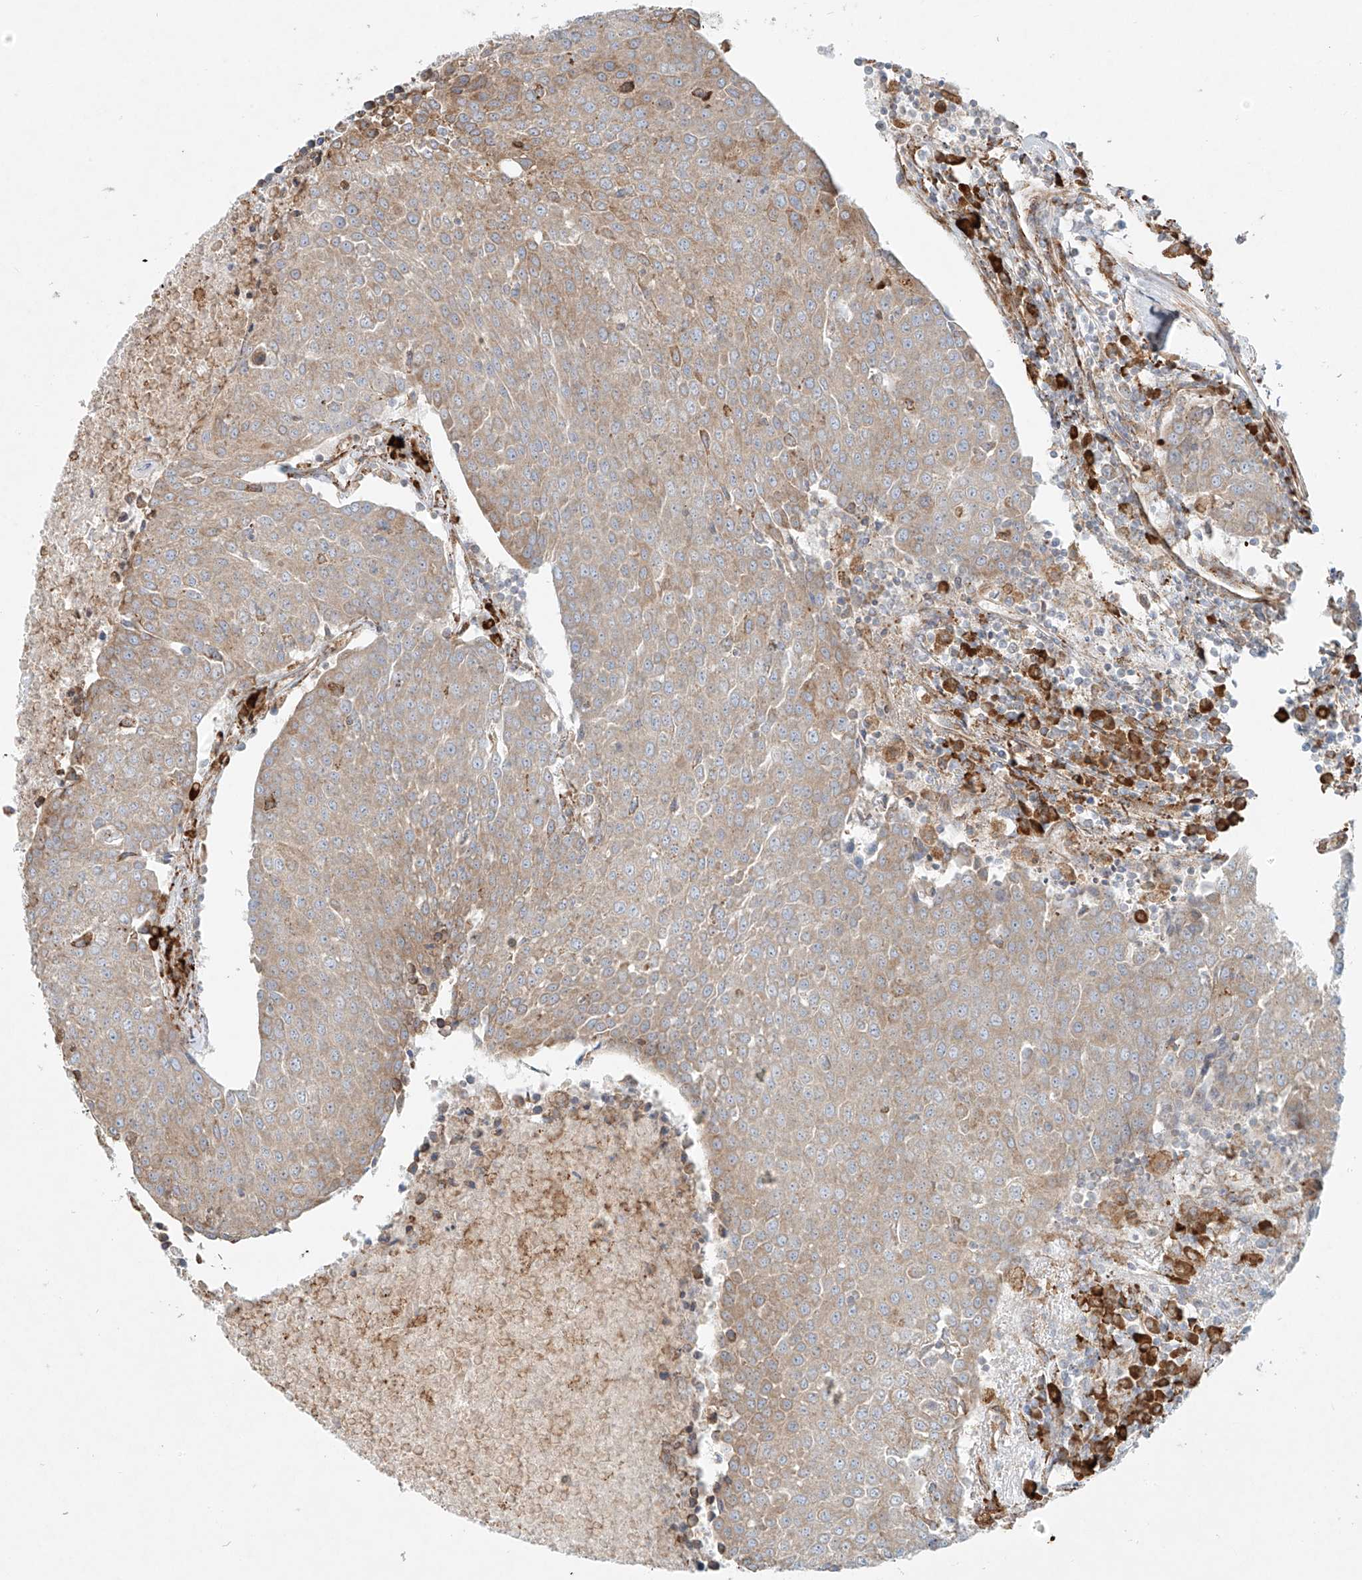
{"staining": {"intensity": "weak", "quantity": ">75%", "location": "cytoplasmic/membranous"}, "tissue": "urothelial cancer", "cell_type": "Tumor cells", "image_type": "cancer", "snomed": [{"axis": "morphology", "description": "Urothelial carcinoma, High grade"}, {"axis": "topography", "description": "Urinary bladder"}], "caption": "The photomicrograph shows a brown stain indicating the presence of a protein in the cytoplasmic/membranous of tumor cells in high-grade urothelial carcinoma.", "gene": "EIPR1", "patient": {"sex": "female", "age": 85}}